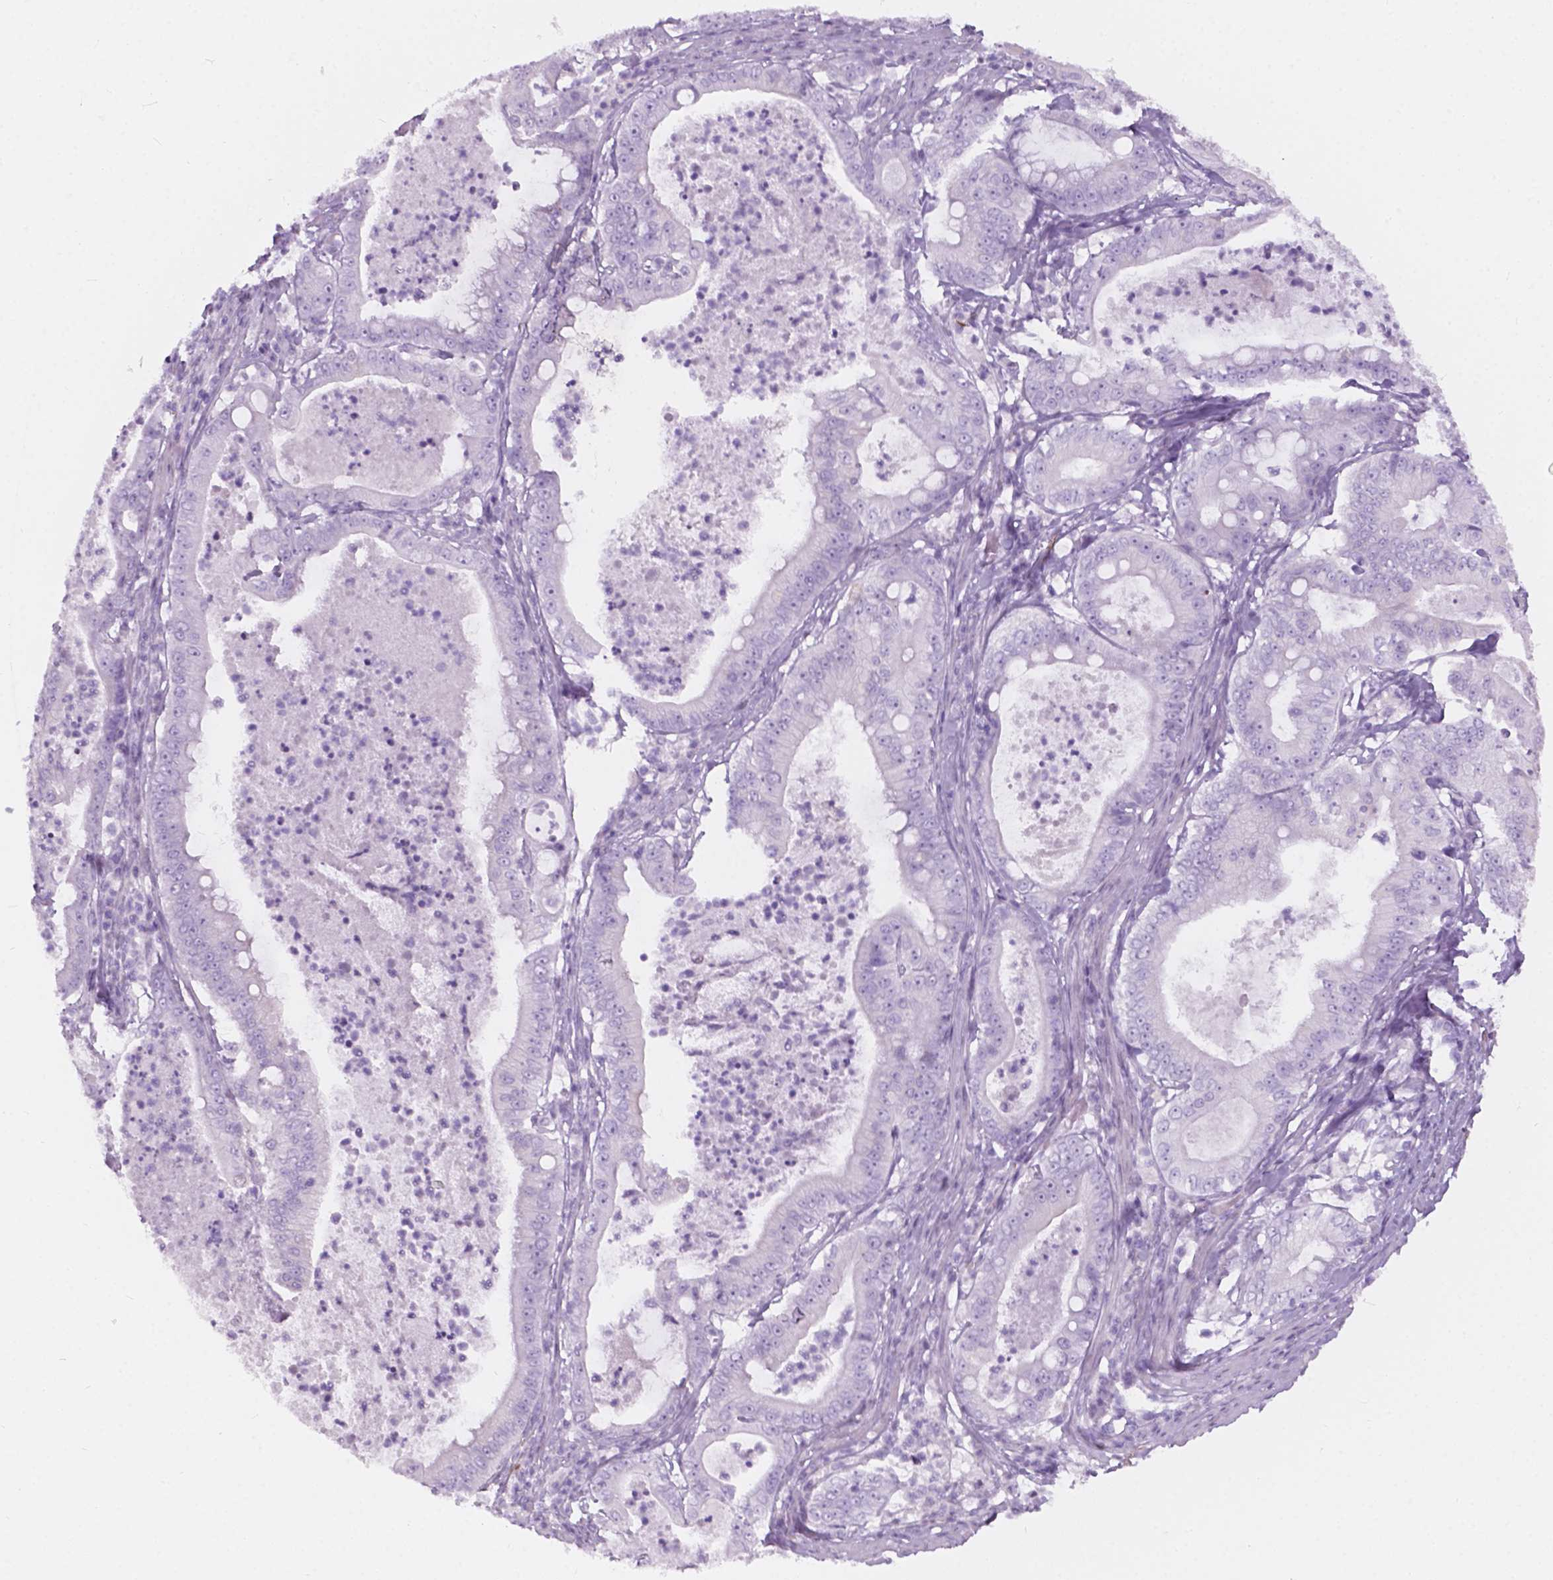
{"staining": {"intensity": "negative", "quantity": "none", "location": "none"}, "tissue": "pancreatic cancer", "cell_type": "Tumor cells", "image_type": "cancer", "snomed": [{"axis": "morphology", "description": "Adenocarcinoma, NOS"}, {"axis": "topography", "description": "Pancreas"}], "caption": "A high-resolution histopathology image shows immunohistochemistry (IHC) staining of pancreatic cancer (adenocarcinoma), which reveals no significant positivity in tumor cells.", "gene": "FXYD2", "patient": {"sex": "male", "age": 71}}